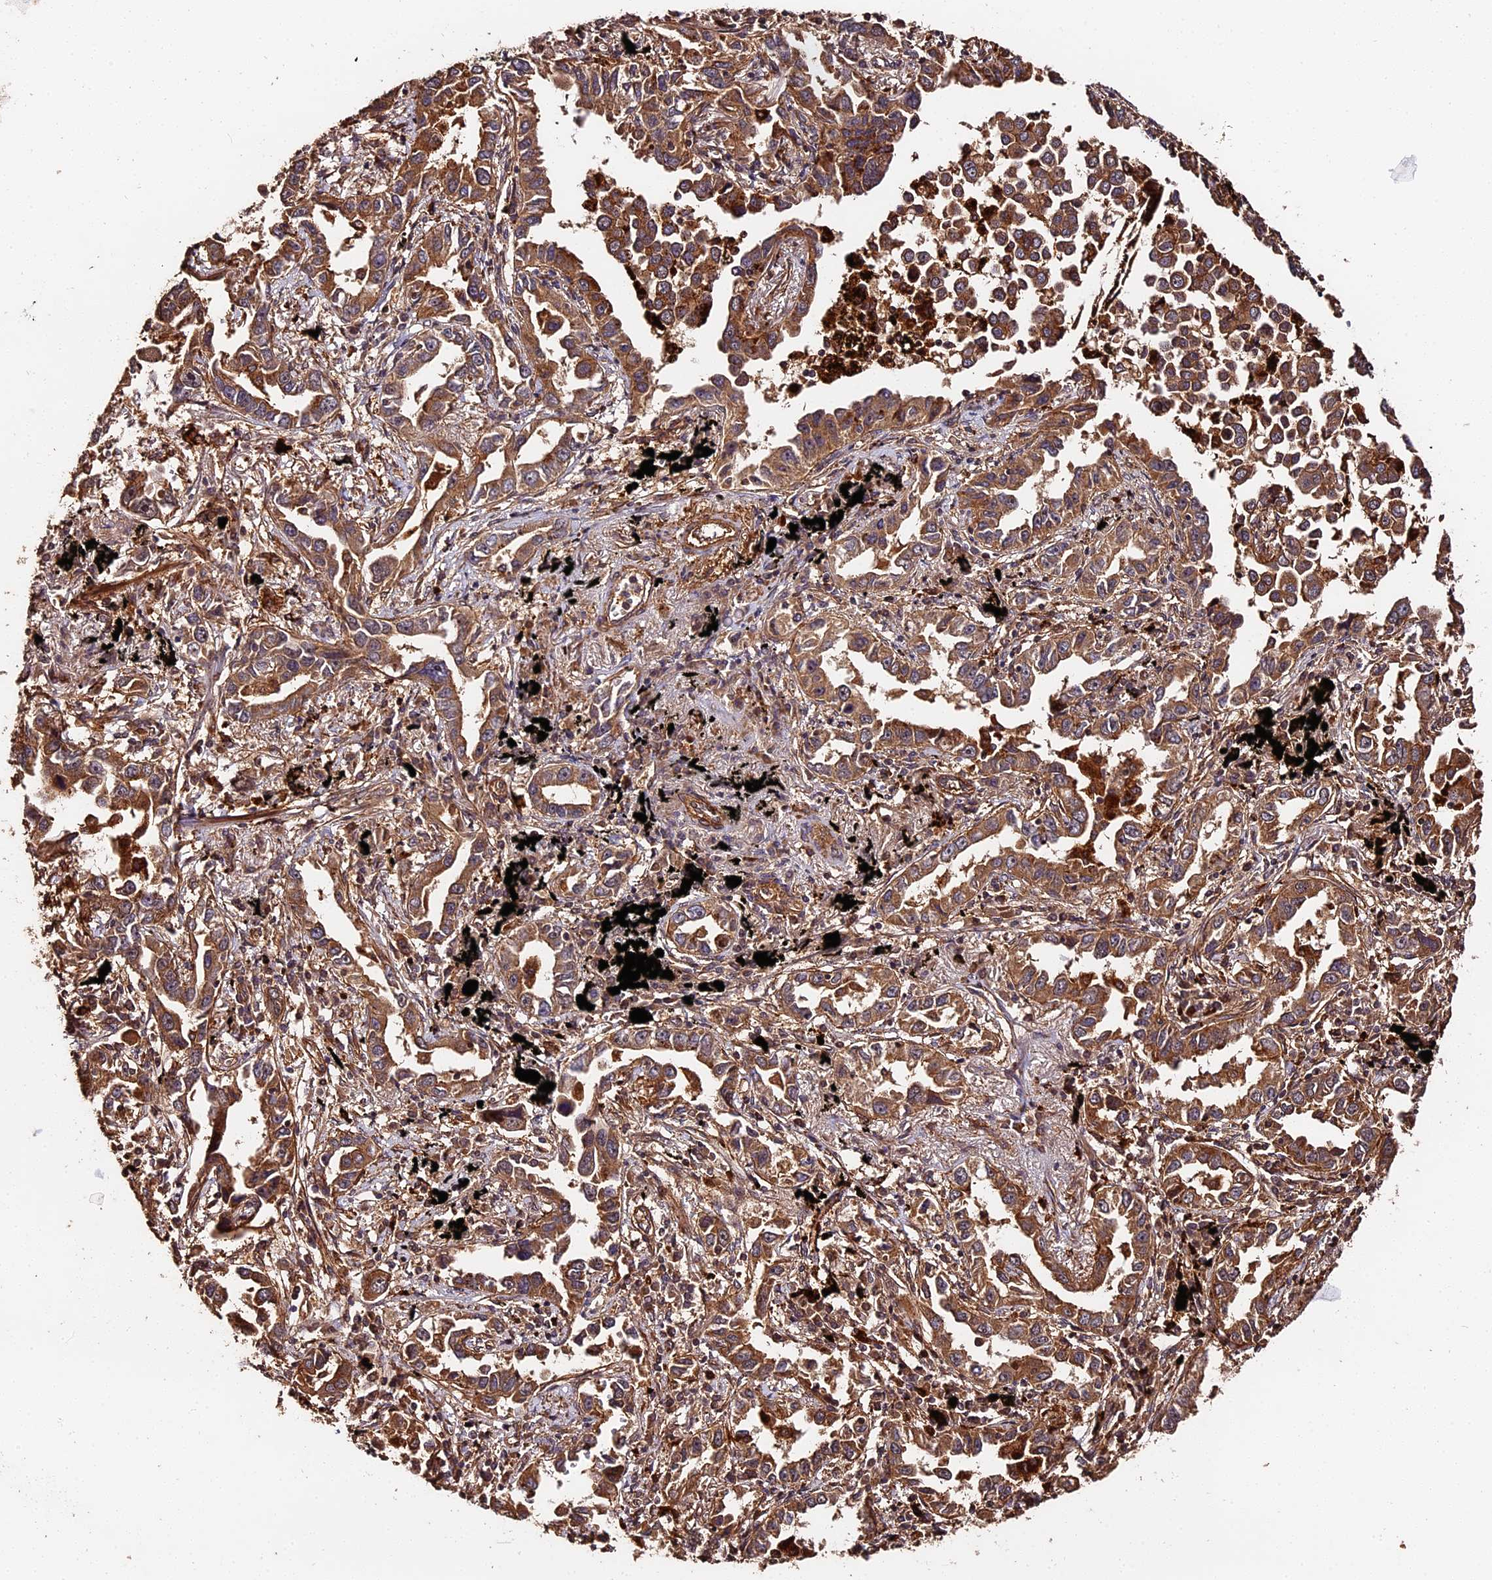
{"staining": {"intensity": "moderate", "quantity": ">75%", "location": "cytoplasmic/membranous"}, "tissue": "lung cancer", "cell_type": "Tumor cells", "image_type": "cancer", "snomed": [{"axis": "morphology", "description": "Adenocarcinoma, NOS"}, {"axis": "topography", "description": "Lung"}], "caption": "Immunohistochemistry staining of lung cancer, which reveals medium levels of moderate cytoplasmic/membranous staining in approximately >75% of tumor cells indicating moderate cytoplasmic/membranous protein expression. The staining was performed using DAB (brown) for protein detection and nuclei were counterstained in hematoxylin (blue).", "gene": "MMP15", "patient": {"sex": "male", "age": 67}}